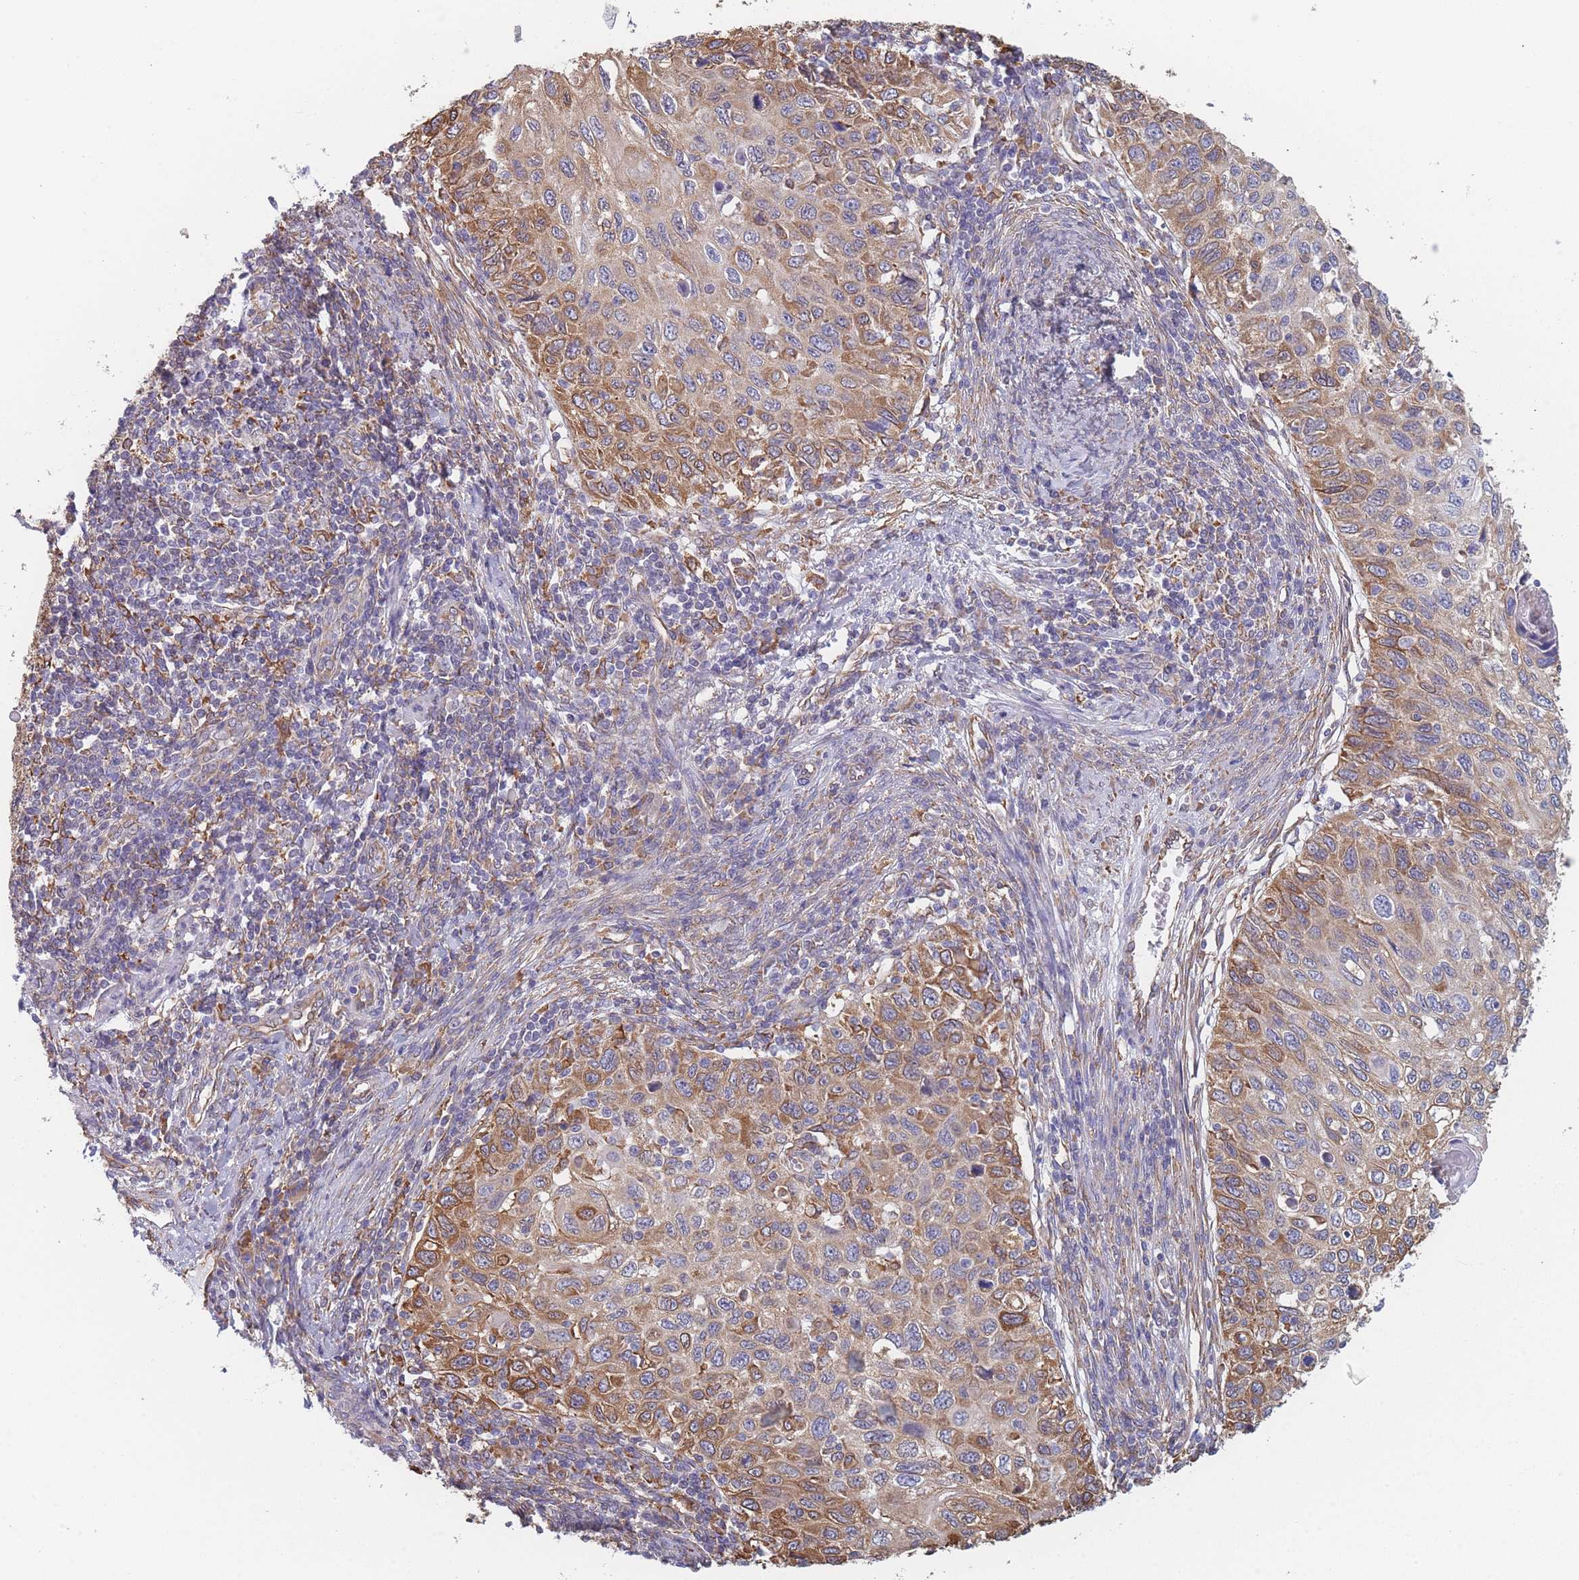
{"staining": {"intensity": "moderate", "quantity": ">75%", "location": "cytoplasmic/membranous"}, "tissue": "cervical cancer", "cell_type": "Tumor cells", "image_type": "cancer", "snomed": [{"axis": "morphology", "description": "Squamous cell carcinoma, NOS"}, {"axis": "topography", "description": "Cervix"}], "caption": "This micrograph demonstrates cervical squamous cell carcinoma stained with IHC to label a protein in brown. The cytoplasmic/membranous of tumor cells show moderate positivity for the protein. Nuclei are counter-stained blue.", "gene": "OR7C2", "patient": {"sex": "female", "age": 70}}